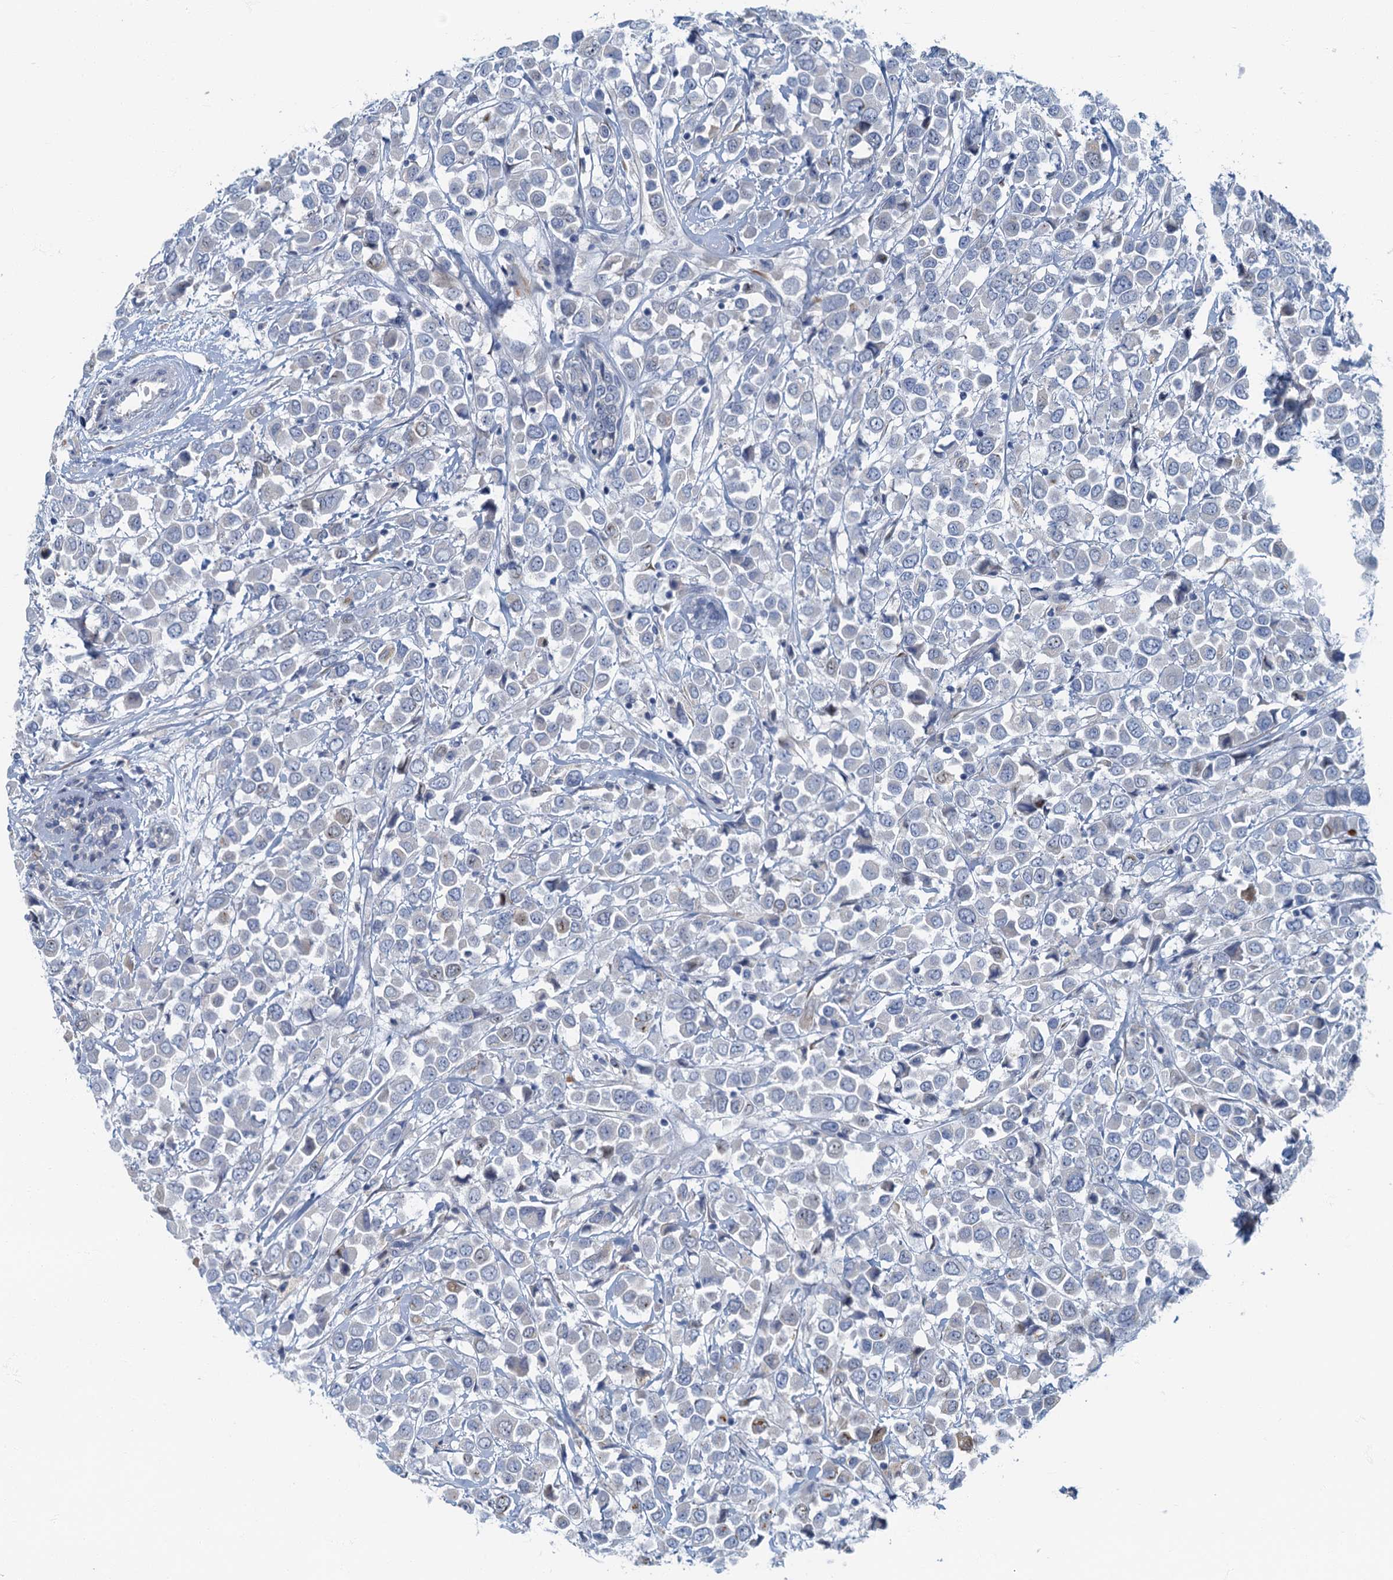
{"staining": {"intensity": "moderate", "quantity": "<25%", "location": "cytoplasmic/membranous"}, "tissue": "breast cancer", "cell_type": "Tumor cells", "image_type": "cancer", "snomed": [{"axis": "morphology", "description": "Duct carcinoma"}, {"axis": "topography", "description": "Breast"}], "caption": "Moderate cytoplasmic/membranous protein expression is present in approximately <25% of tumor cells in breast cancer (intraductal carcinoma).", "gene": "ANKDD1A", "patient": {"sex": "female", "age": 61}}